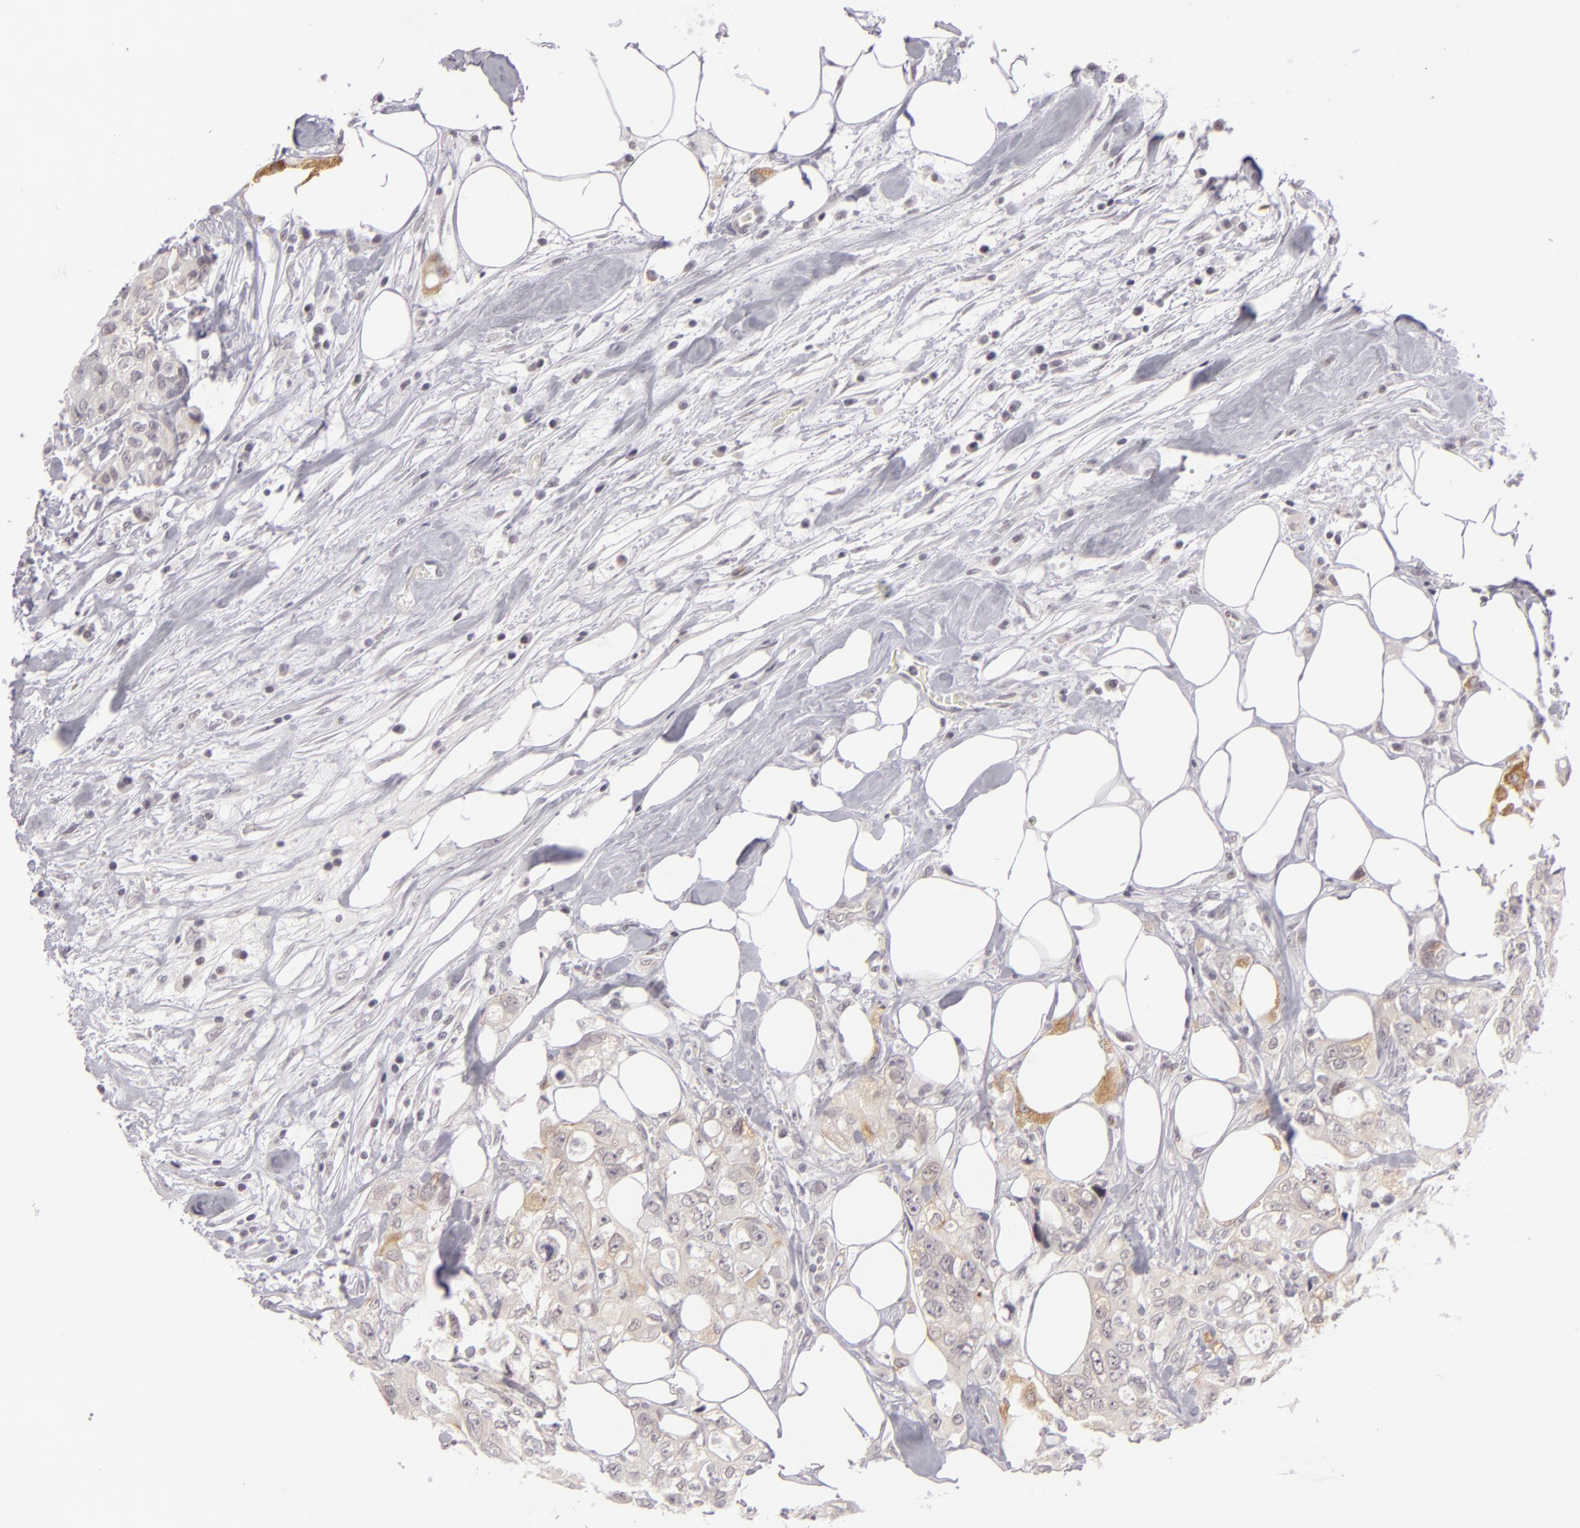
{"staining": {"intensity": "weak", "quantity": "<25%", "location": "cytoplasmic/membranous"}, "tissue": "colorectal cancer", "cell_type": "Tumor cells", "image_type": "cancer", "snomed": [{"axis": "morphology", "description": "Adenocarcinoma, NOS"}, {"axis": "topography", "description": "Rectum"}], "caption": "Immunohistochemistry micrograph of colorectal adenocarcinoma stained for a protein (brown), which demonstrates no staining in tumor cells. The staining is performed using DAB (3,3'-diaminobenzidine) brown chromogen with nuclei counter-stained in using hematoxylin.", "gene": "ZNF205", "patient": {"sex": "female", "age": 57}}